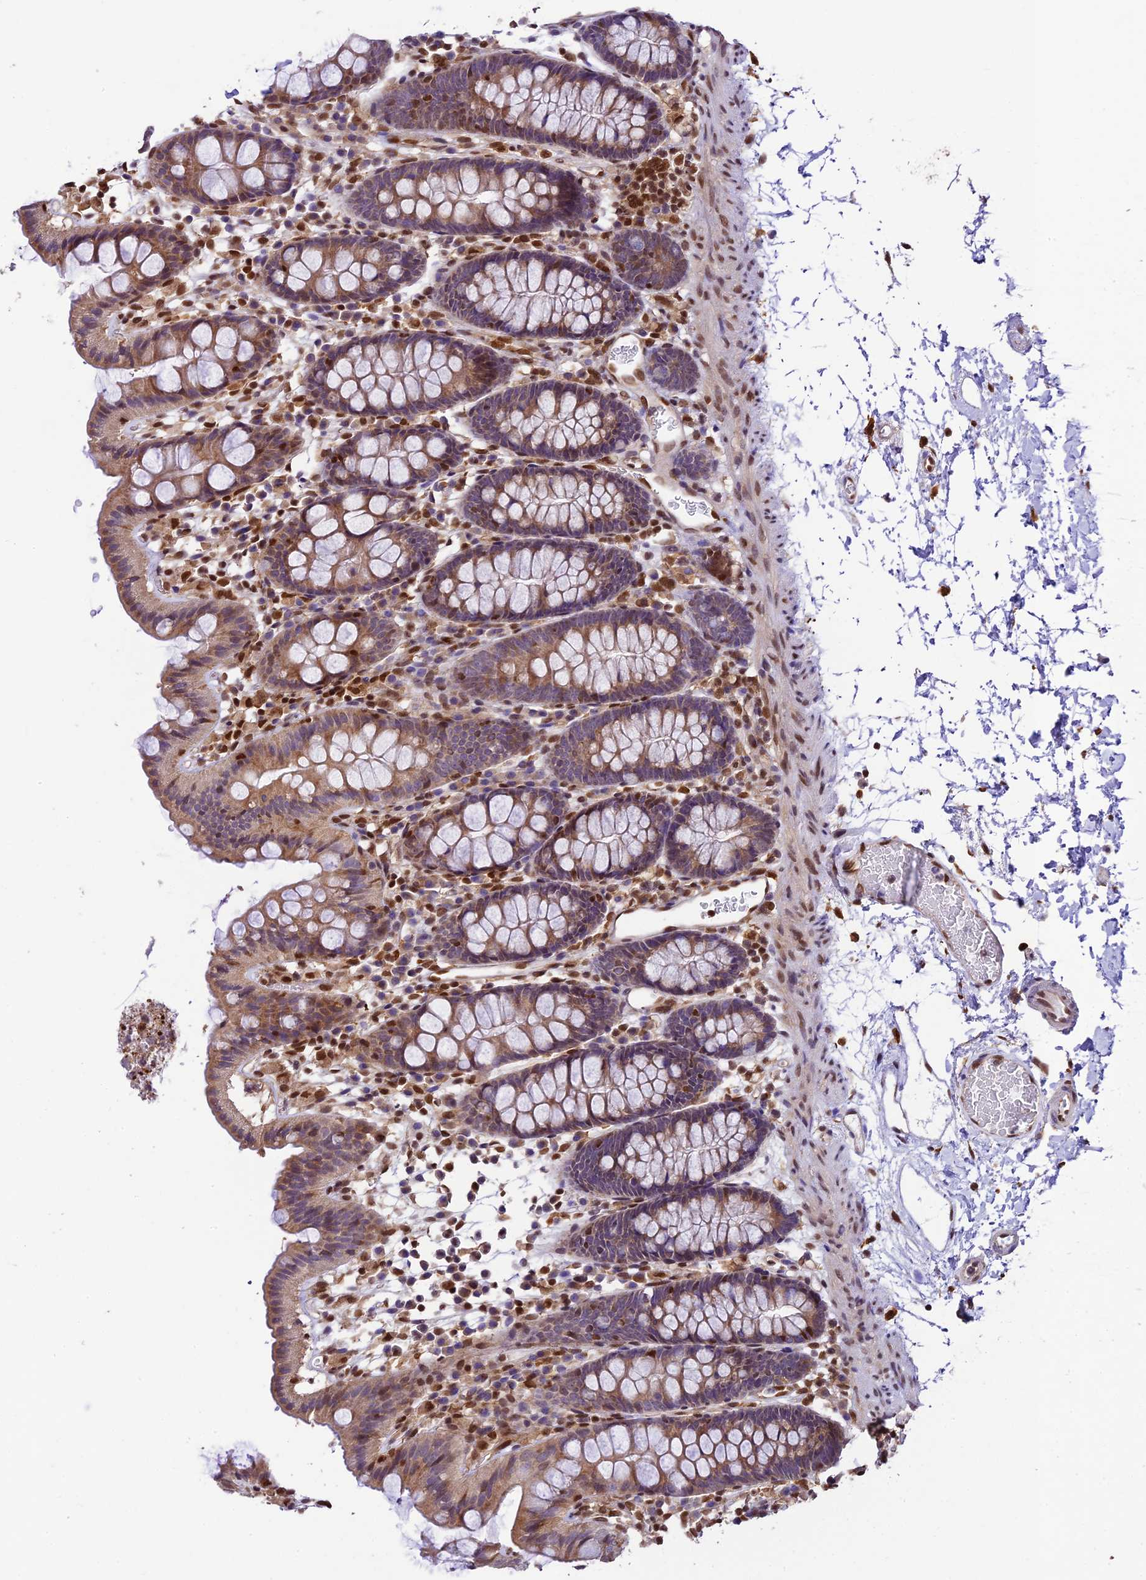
{"staining": {"intensity": "strong", "quantity": ">75%", "location": "cytoplasmic/membranous,nuclear"}, "tissue": "colon", "cell_type": "Endothelial cells", "image_type": "normal", "snomed": [{"axis": "morphology", "description": "Normal tissue, NOS"}, {"axis": "topography", "description": "Colon"}], "caption": "DAB immunohistochemical staining of unremarkable human colon displays strong cytoplasmic/membranous,nuclear protein expression in about >75% of endothelial cells.", "gene": "TRIM22", "patient": {"sex": "male", "age": 75}}